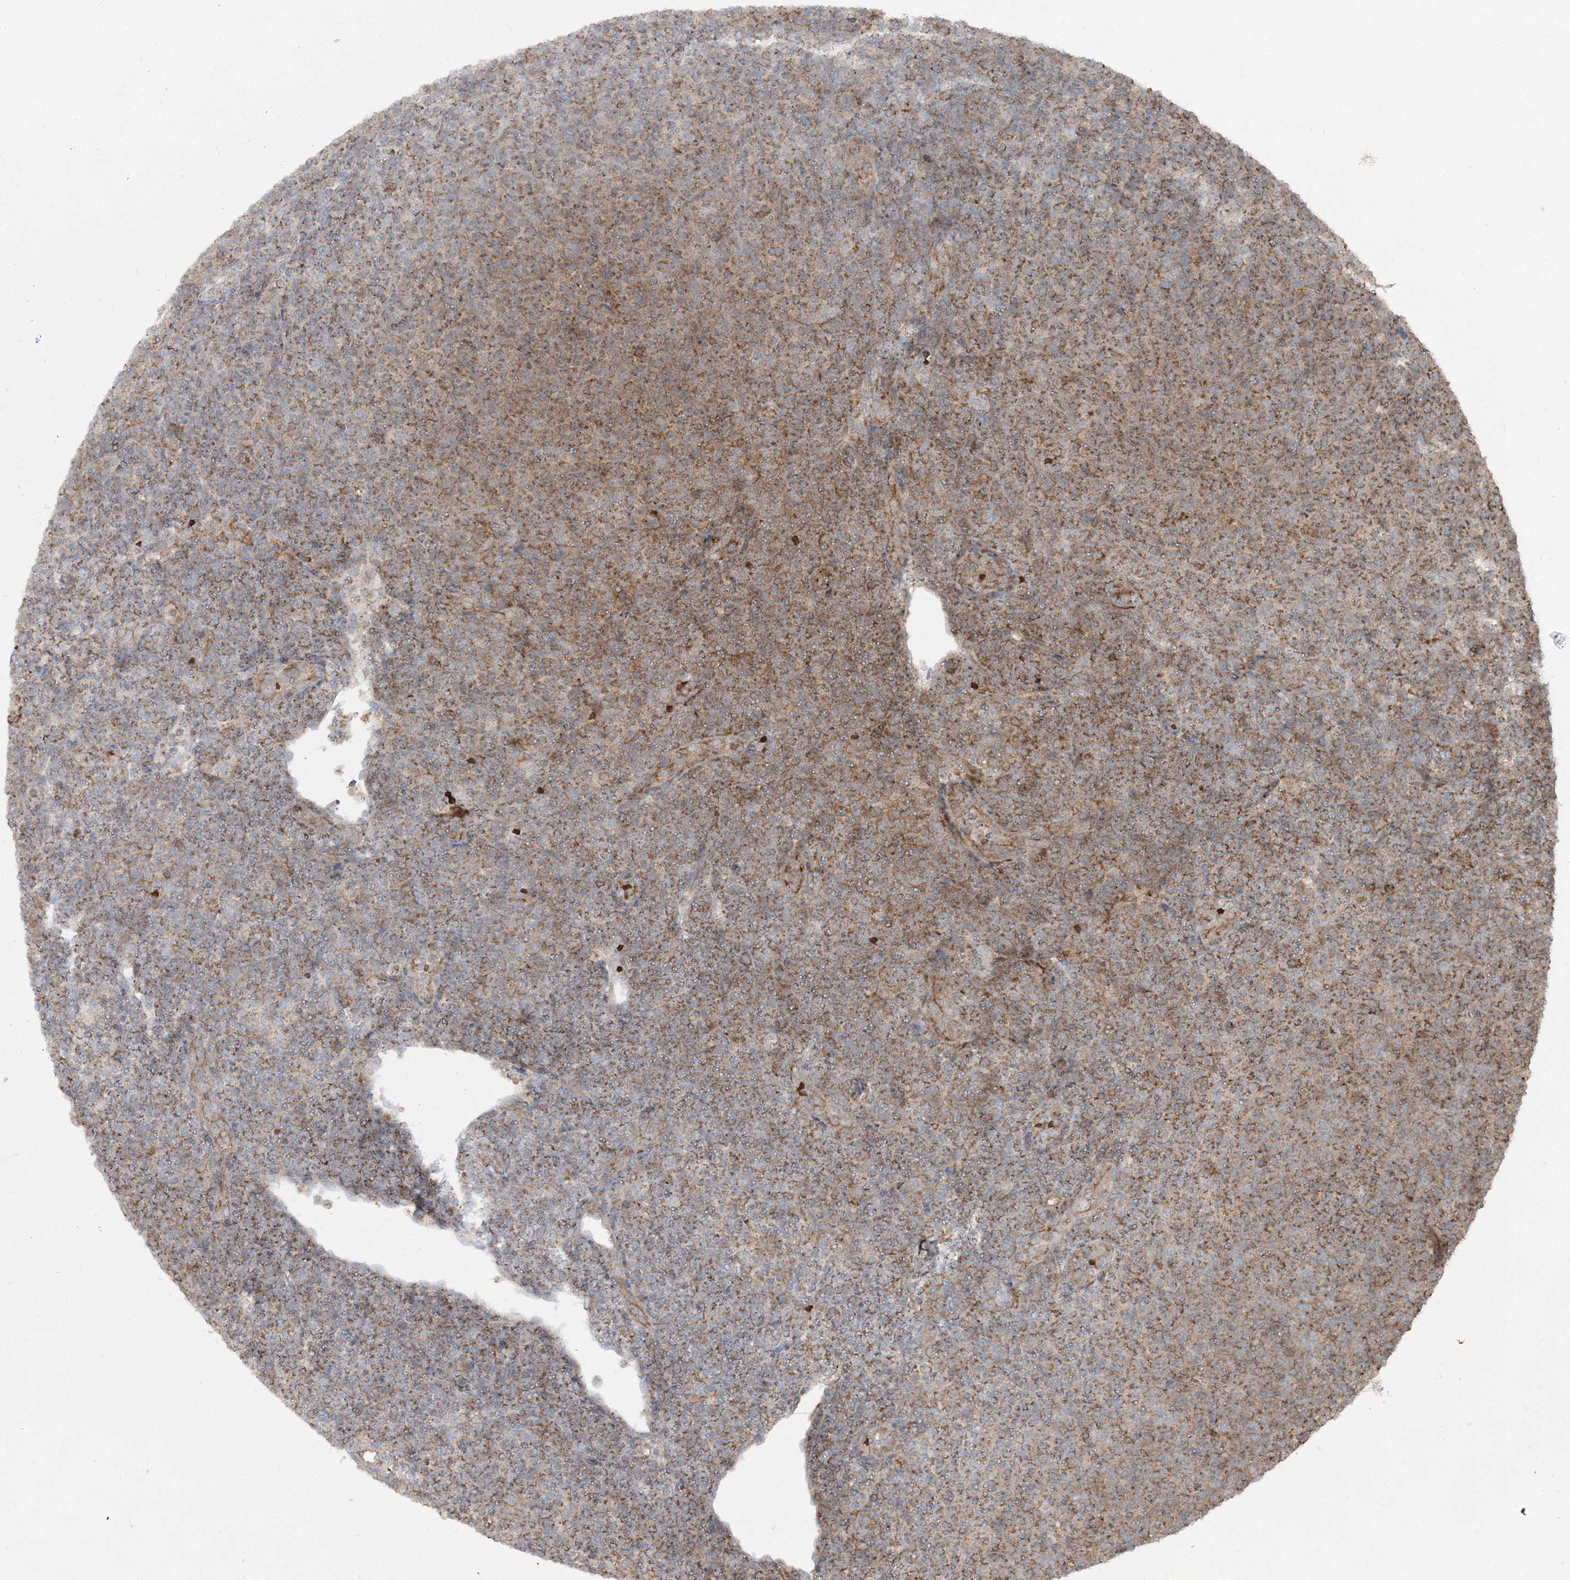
{"staining": {"intensity": "moderate", "quantity": "25%-75%", "location": "cytoplasmic/membranous"}, "tissue": "lymphoma", "cell_type": "Tumor cells", "image_type": "cancer", "snomed": [{"axis": "morphology", "description": "Malignant lymphoma, non-Hodgkin's type, Low grade"}, {"axis": "topography", "description": "Lymph node"}], "caption": "Immunohistochemical staining of lymphoma demonstrates medium levels of moderate cytoplasmic/membranous protein positivity in about 25%-75% of tumor cells.", "gene": "PCBD2", "patient": {"sex": "male", "age": 66}}